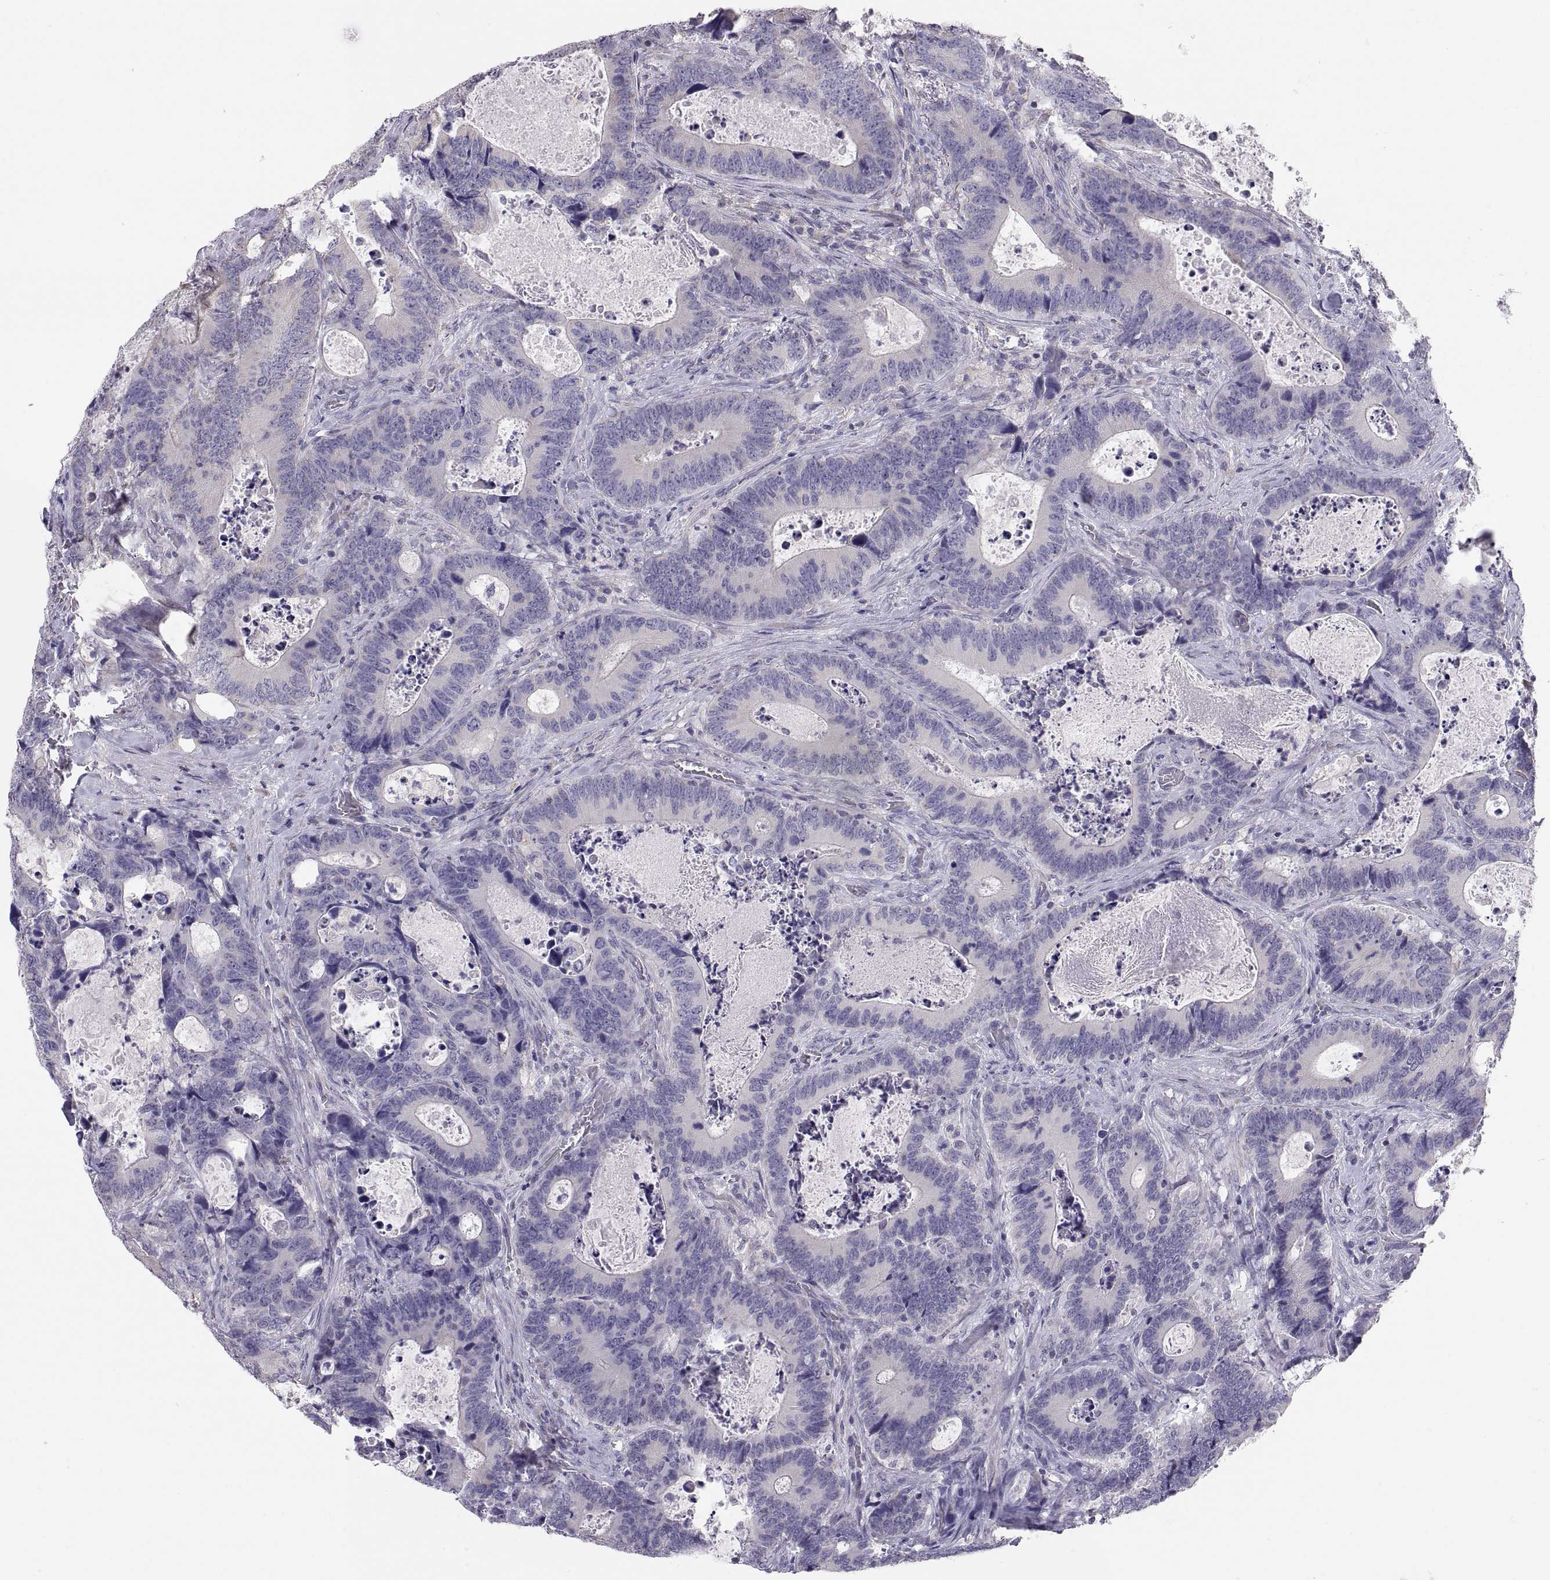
{"staining": {"intensity": "negative", "quantity": "none", "location": "none"}, "tissue": "colorectal cancer", "cell_type": "Tumor cells", "image_type": "cancer", "snomed": [{"axis": "morphology", "description": "Adenocarcinoma, NOS"}, {"axis": "topography", "description": "Colon"}], "caption": "A micrograph of colorectal adenocarcinoma stained for a protein demonstrates no brown staining in tumor cells.", "gene": "TNNC1", "patient": {"sex": "female", "age": 82}}